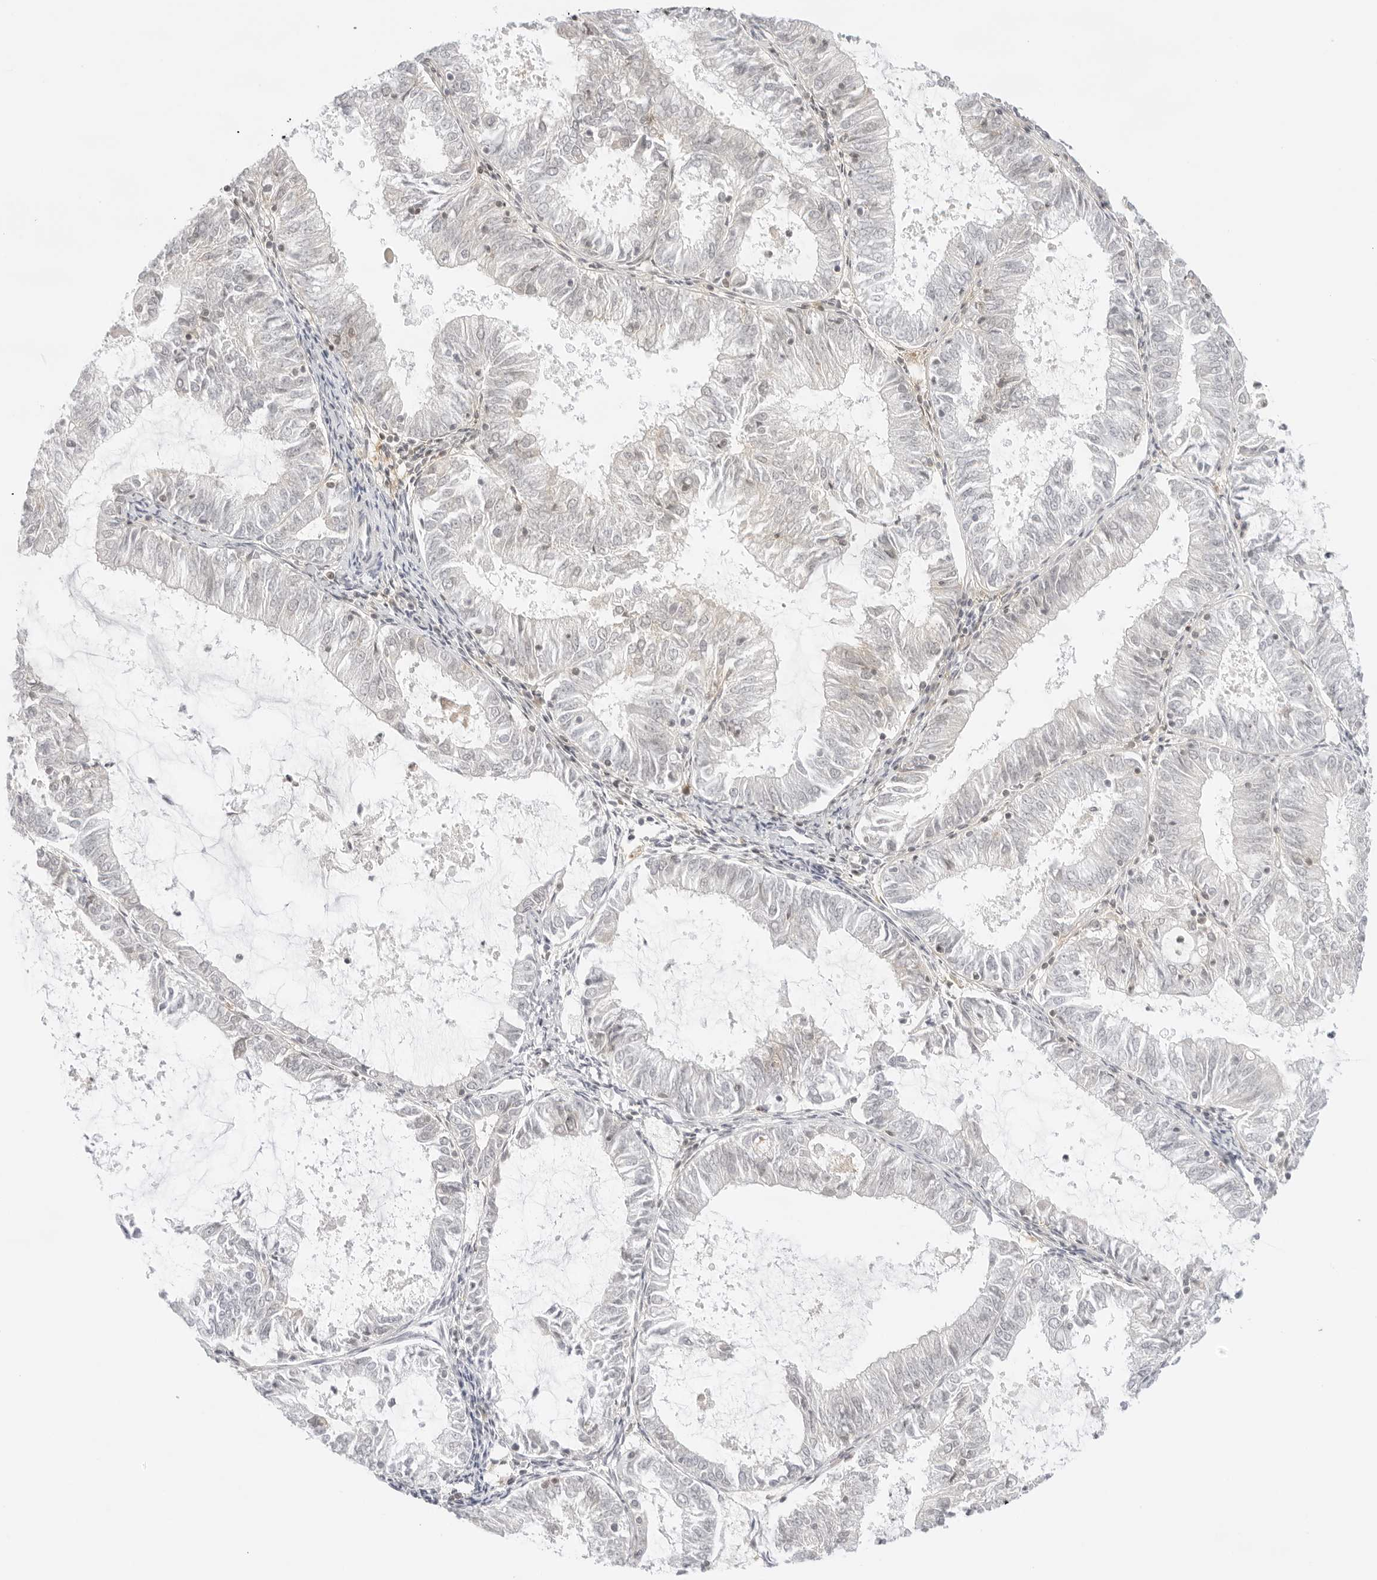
{"staining": {"intensity": "negative", "quantity": "none", "location": "none"}, "tissue": "endometrial cancer", "cell_type": "Tumor cells", "image_type": "cancer", "snomed": [{"axis": "morphology", "description": "Adenocarcinoma, NOS"}, {"axis": "topography", "description": "Endometrium"}], "caption": "IHC image of neoplastic tissue: human endometrial cancer stained with DAB (3,3'-diaminobenzidine) demonstrates no significant protein staining in tumor cells.", "gene": "TNFRSF14", "patient": {"sex": "female", "age": 57}}